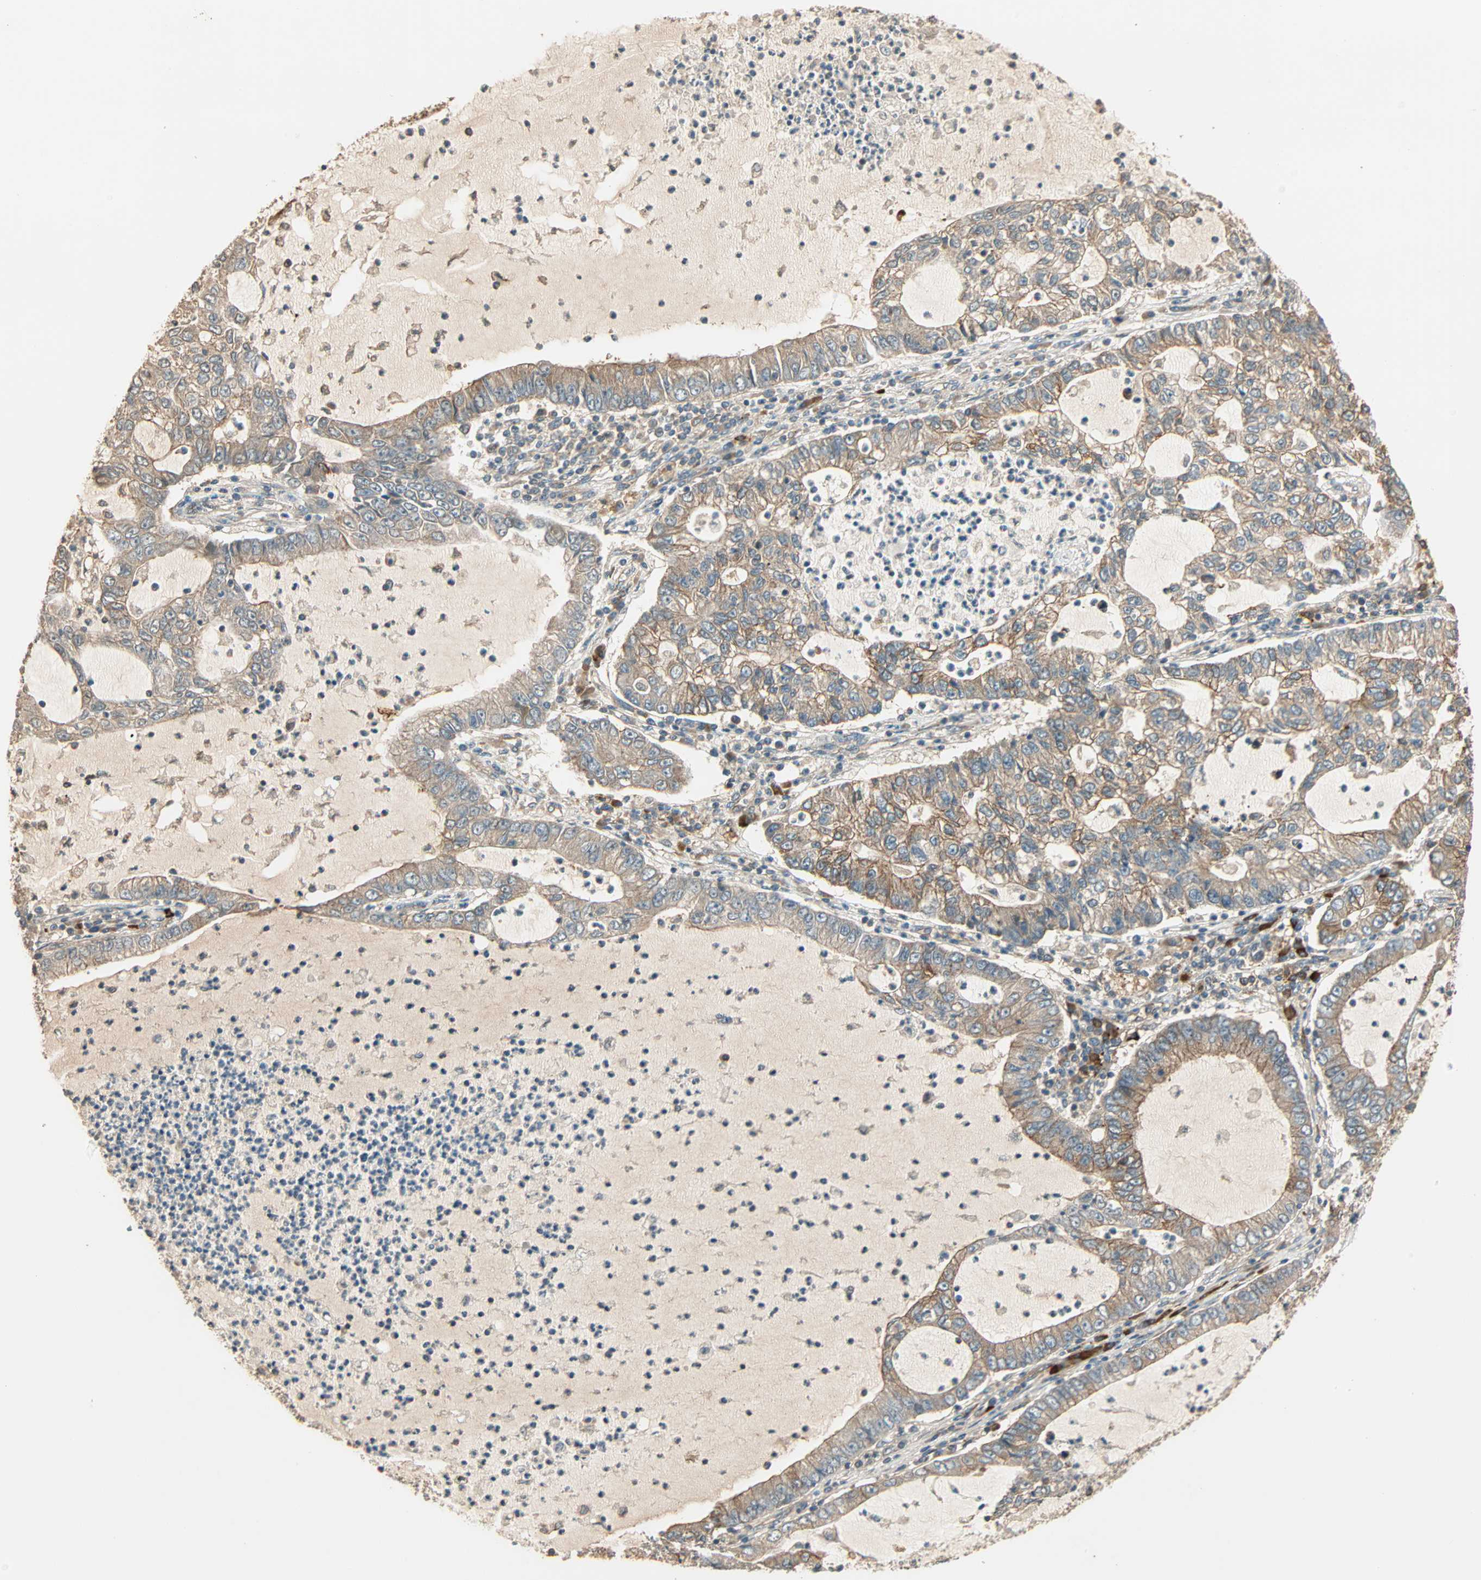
{"staining": {"intensity": "weak", "quantity": ">75%", "location": "cytoplasmic/membranous"}, "tissue": "lung cancer", "cell_type": "Tumor cells", "image_type": "cancer", "snomed": [{"axis": "morphology", "description": "Adenocarcinoma, NOS"}, {"axis": "topography", "description": "Lung"}], "caption": "A brown stain labels weak cytoplasmic/membranous staining of a protein in lung cancer (adenocarcinoma) tumor cells.", "gene": "GALK1", "patient": {"sex": "female", "age": 51}}